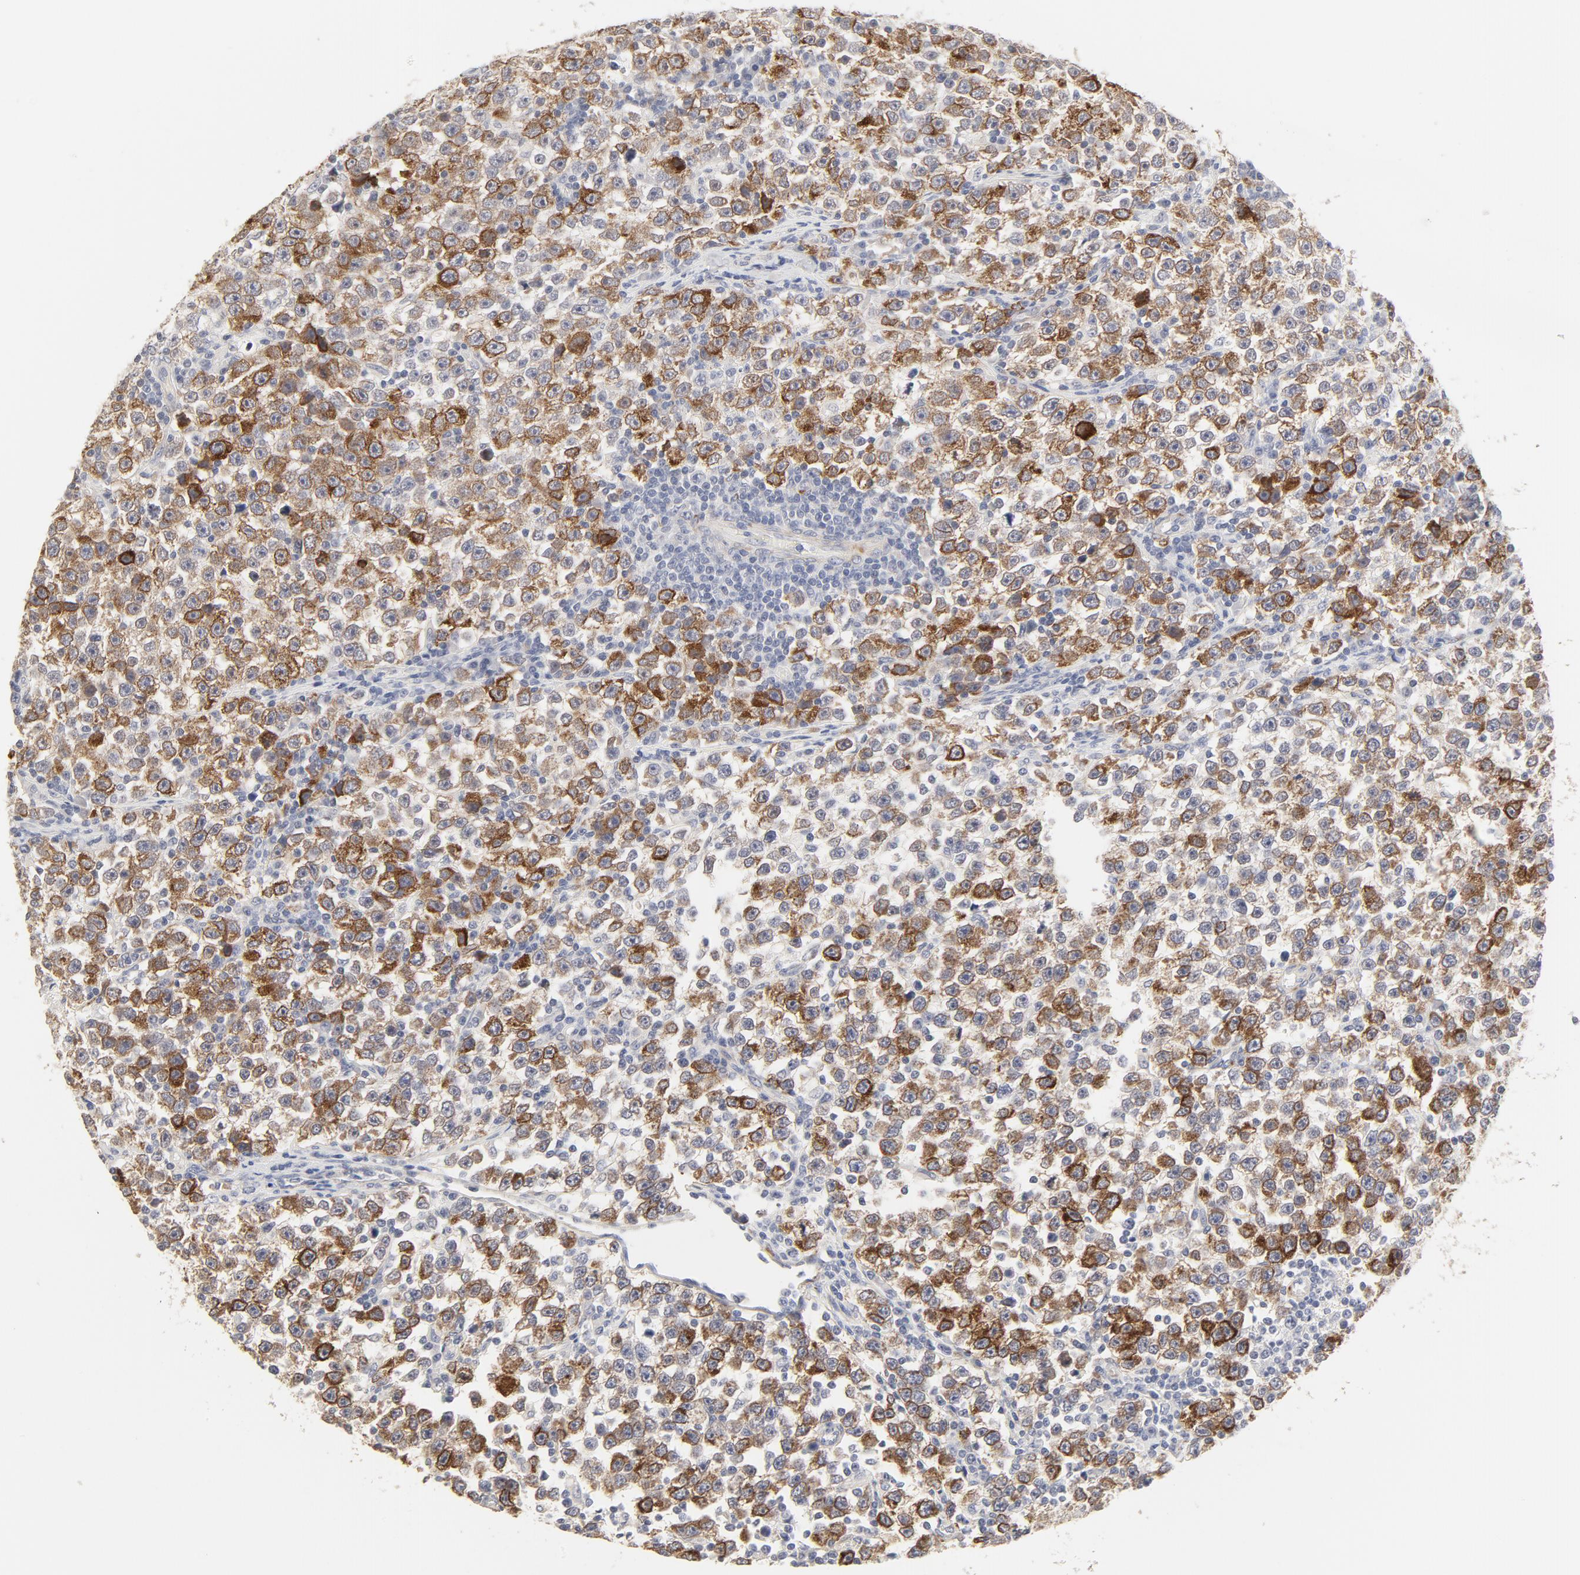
{"staining": {"intensity": "strong", "quantity": "25%-75%", "location": "cytoplasmic/membranous"}, "tissue": "testis cancer", "cell_type": "Tumor cells", "image_type": "cancer", "snomed": [{"axis": "morphology", "description": "Seminoma, NOS"}, {"axis": "topography", "description": "Testis"}], "caption": "IHC histopathology image of neoplastic tissue: testis seminoma stained using immunohistochemistry (IHC) demonstrates high levels of strong protein expression localized specifically in the cytoplasmic/membranous of tumor cells, appearing as a cytoplasmic/membranous brown color.", "gene": "MAGED4", "patient": {"sex": "male", "age": 43}}